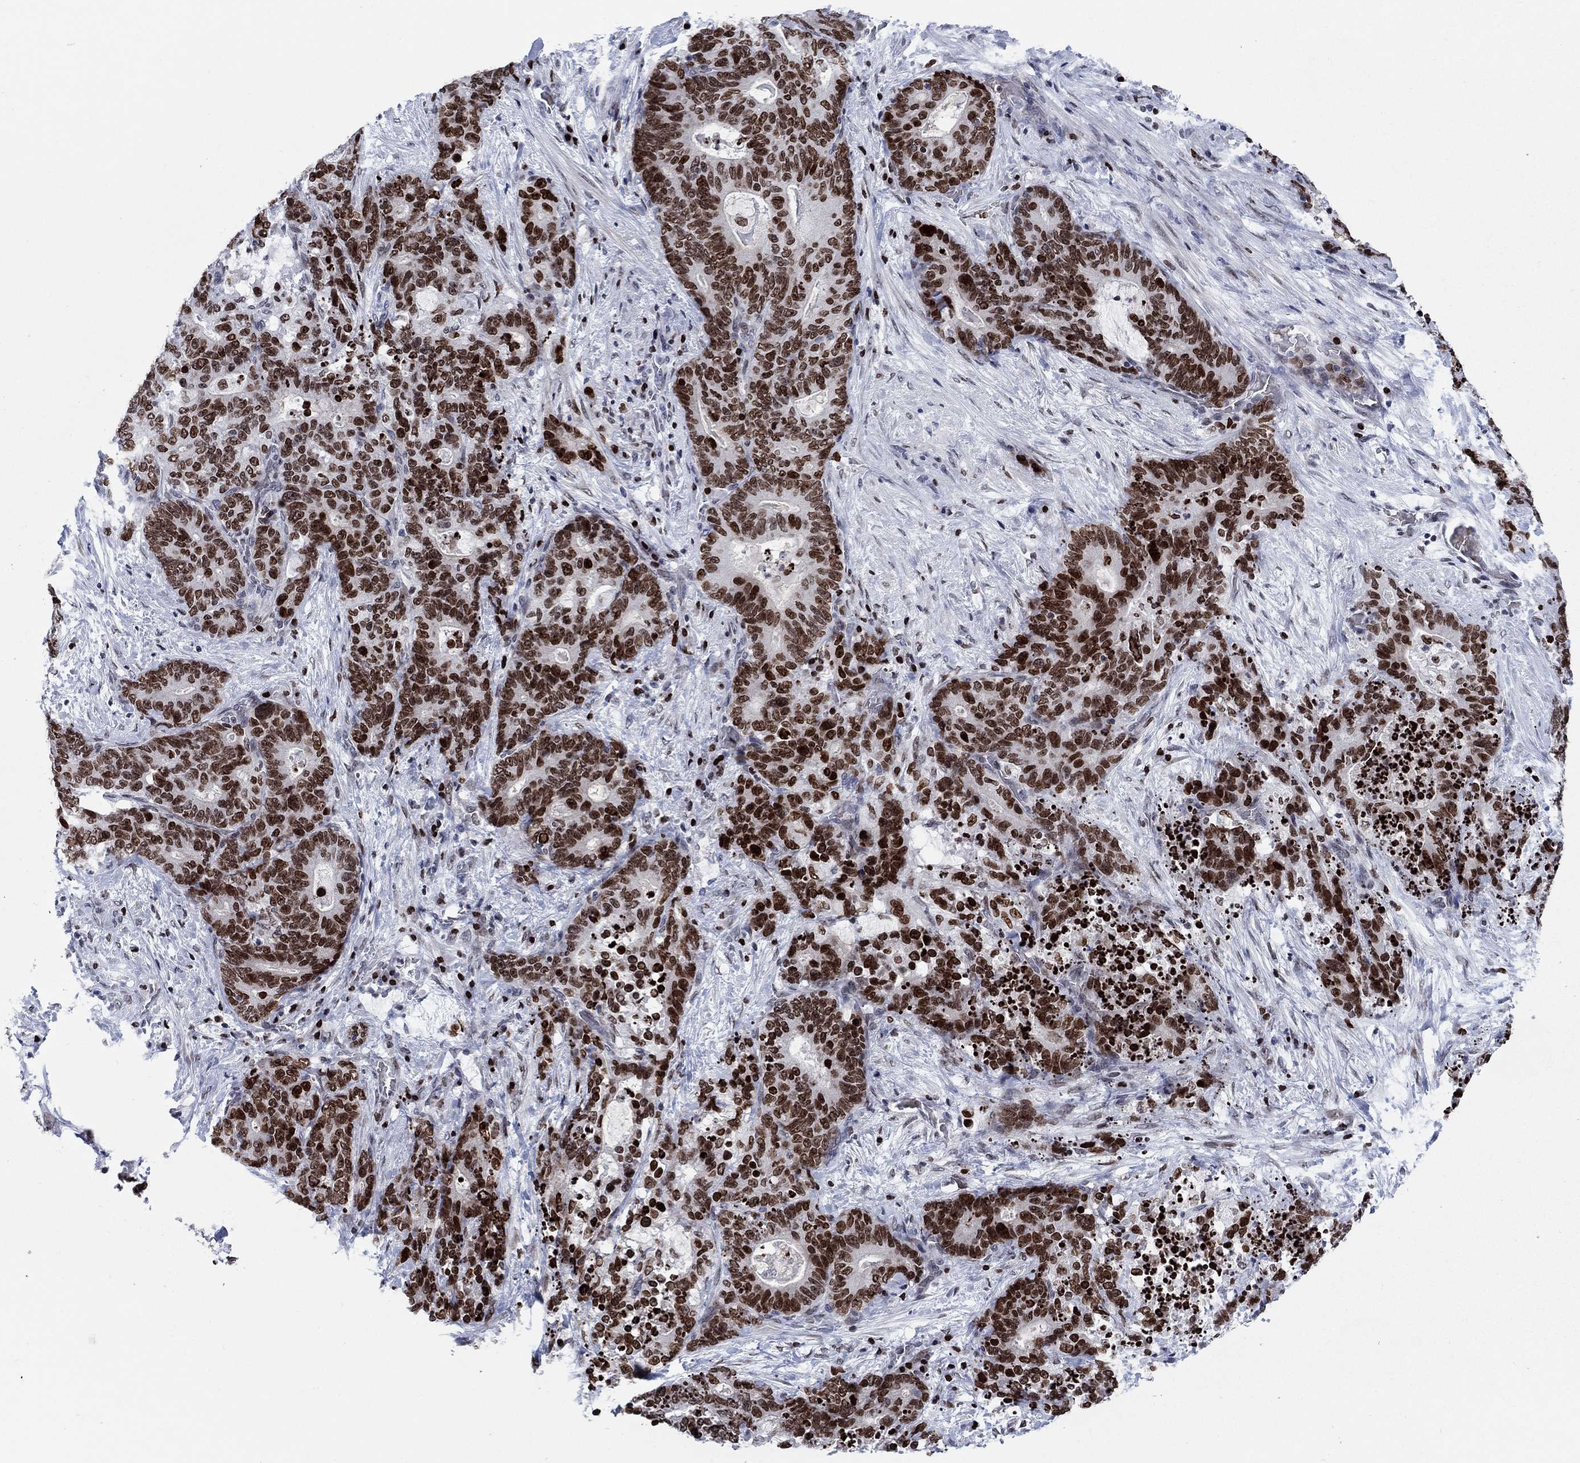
{"staining": {"intensity": "strong", "quantity": "25%-75%", "location": "nuclear"}, "tissue": "stomach cancer", "cell_type": "Tumor cells", "image_type": "cancer", "snomed": [{"axis": "morphology", "description": "Normal tissue, NOS"}, {"axis": "morphology", "description": "Adenocarcinoma, NOS"}, {"axis": "topography", "description": "Stomach"}], "caption": "Protein staining by IHC demonstrates strong nuclear staining in about 25%-75% of tumor cells in stomach adenocarcinoma.", "gene": "HMGA1", "patient": {"sex": "female", "age": 64}}